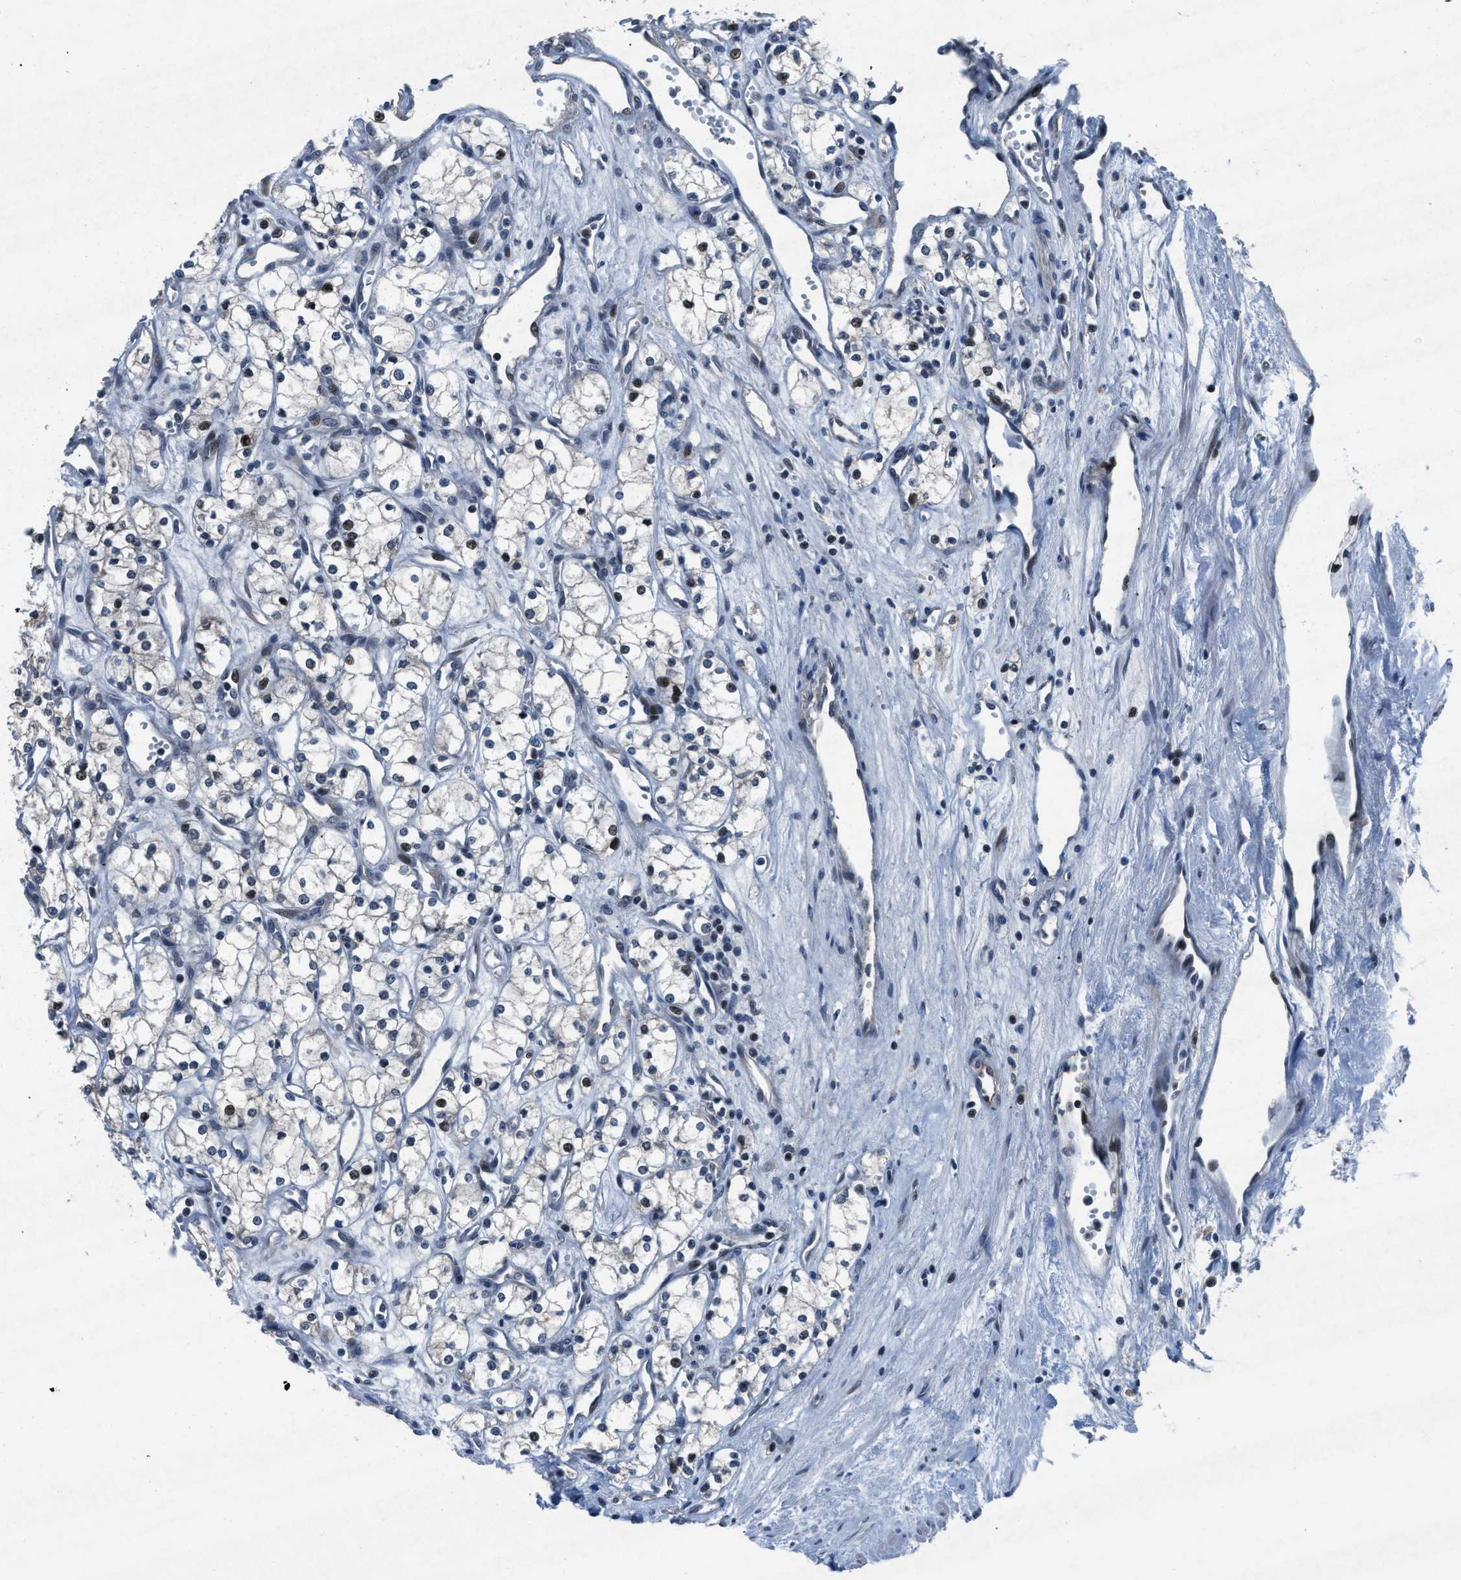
{"staining": {"intensity": "weak", "quantity": "<25%", "location": "nuclear"}, "tissue": "renal cancer", "cell_type": "Tumor cells", "image_type": "cancer", "snomed": [{"axis": "morphology", "description": "Adenocarcinoma, NOS"}, {"axis": "topography", "description": "Kidney"}], "caption": "Renal cancer (adenocarcinoma) stained for a protein using immunohistochemistry (IHC) reveals no staining tumor cells.", "gene": "PHLDA1", "patient": {"sex": "male", "age": 59}}